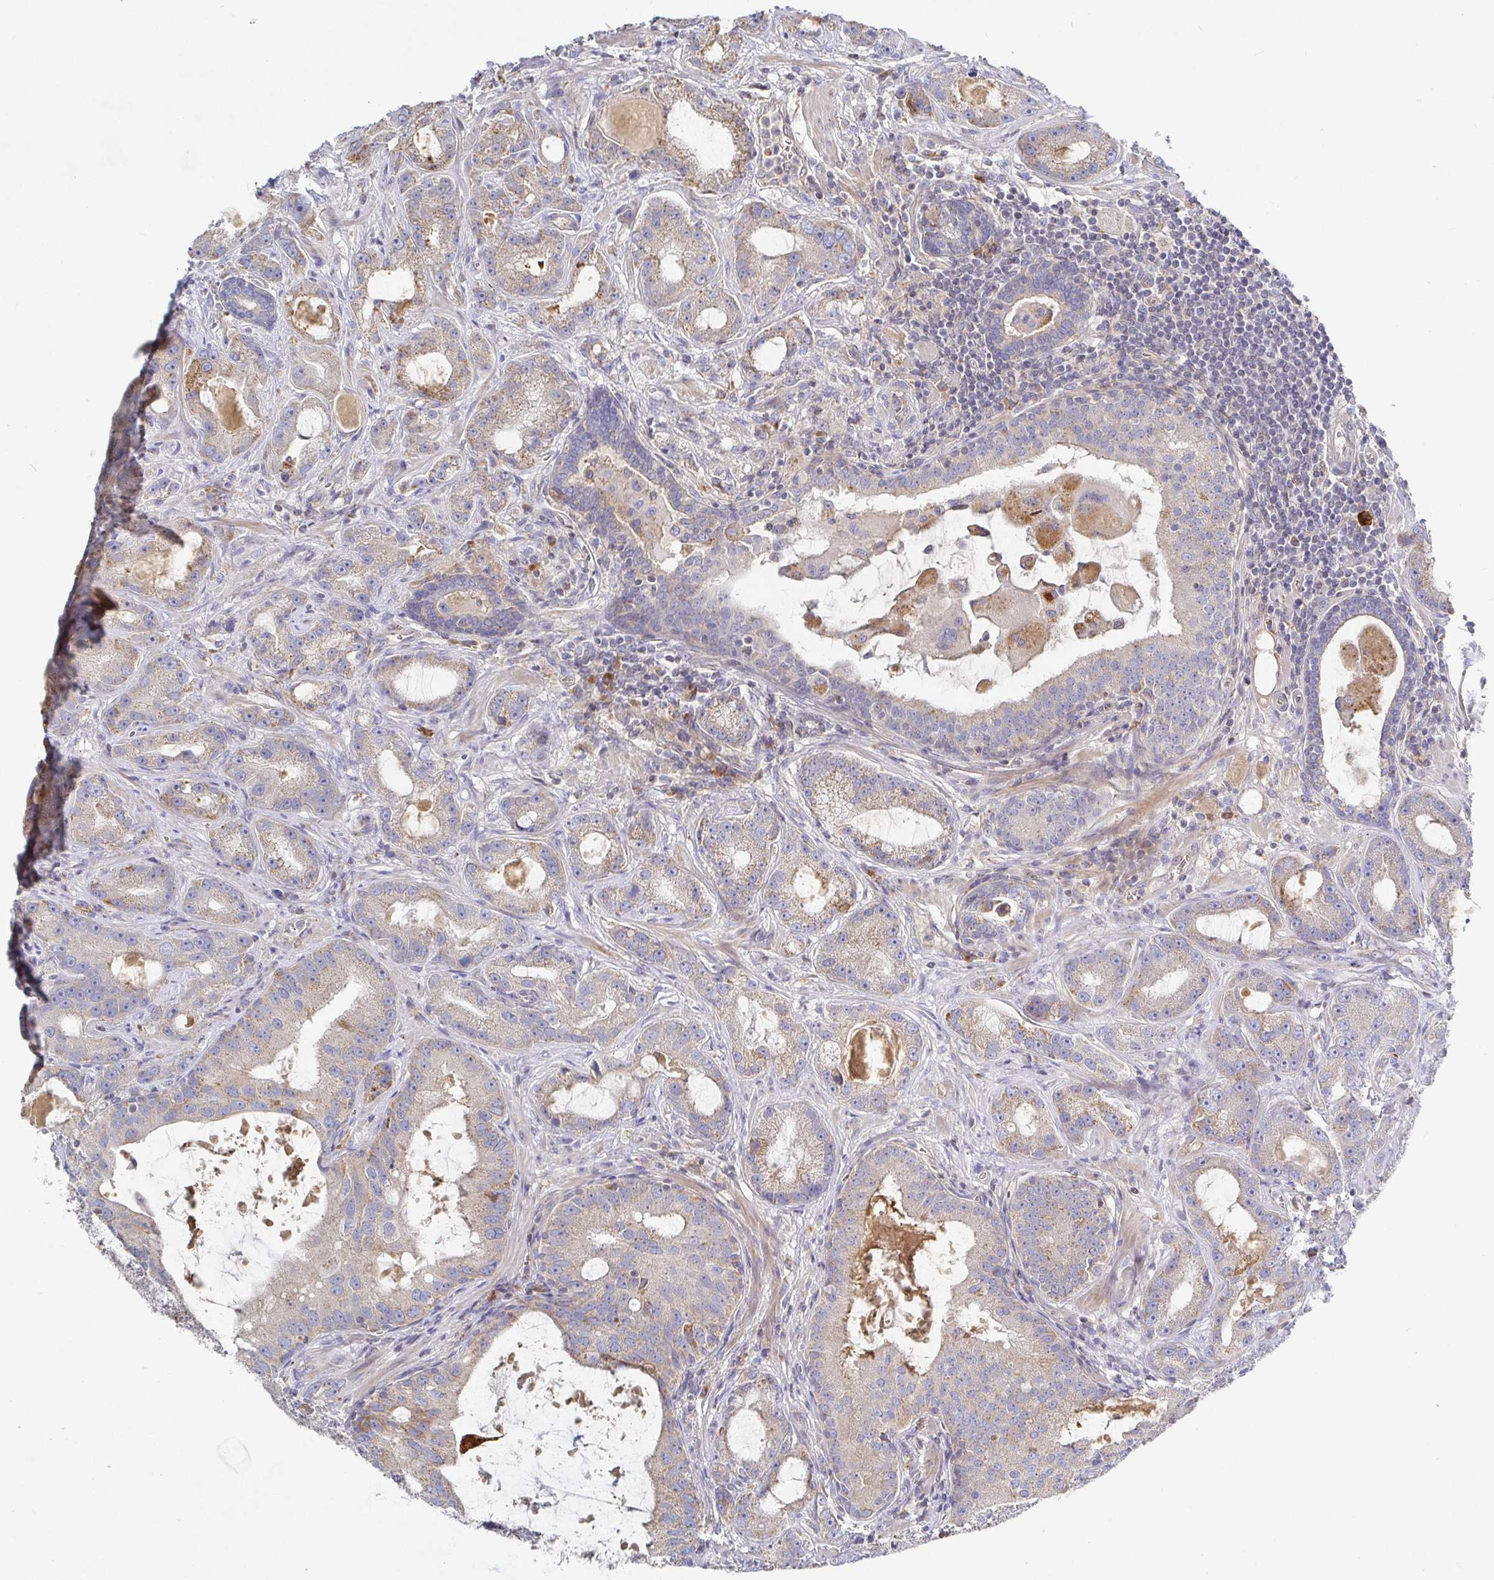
{"staining": {"intensity": "weak", "quantity": ">75%", "location": "cytoplasmic/membranous"}, "tissue": "prostate cancer", "cell_type": "Tumor cells", "image_type": "cancer", "snomed": [{"axis": "morphology", "description": "Adenocarcinoma, High grade"}, {"axis": "topography", "description": "Prostate"}], "caption": "Immunohistochemistry (DAB) staining of high-grade adenocarcinoma (prostate) shows weak cytoplasmic/membranous protein expression in approximately >75% of tumor cells.", "gene": "IRAK2", "patient": {"sex": "male", "age": 65}}